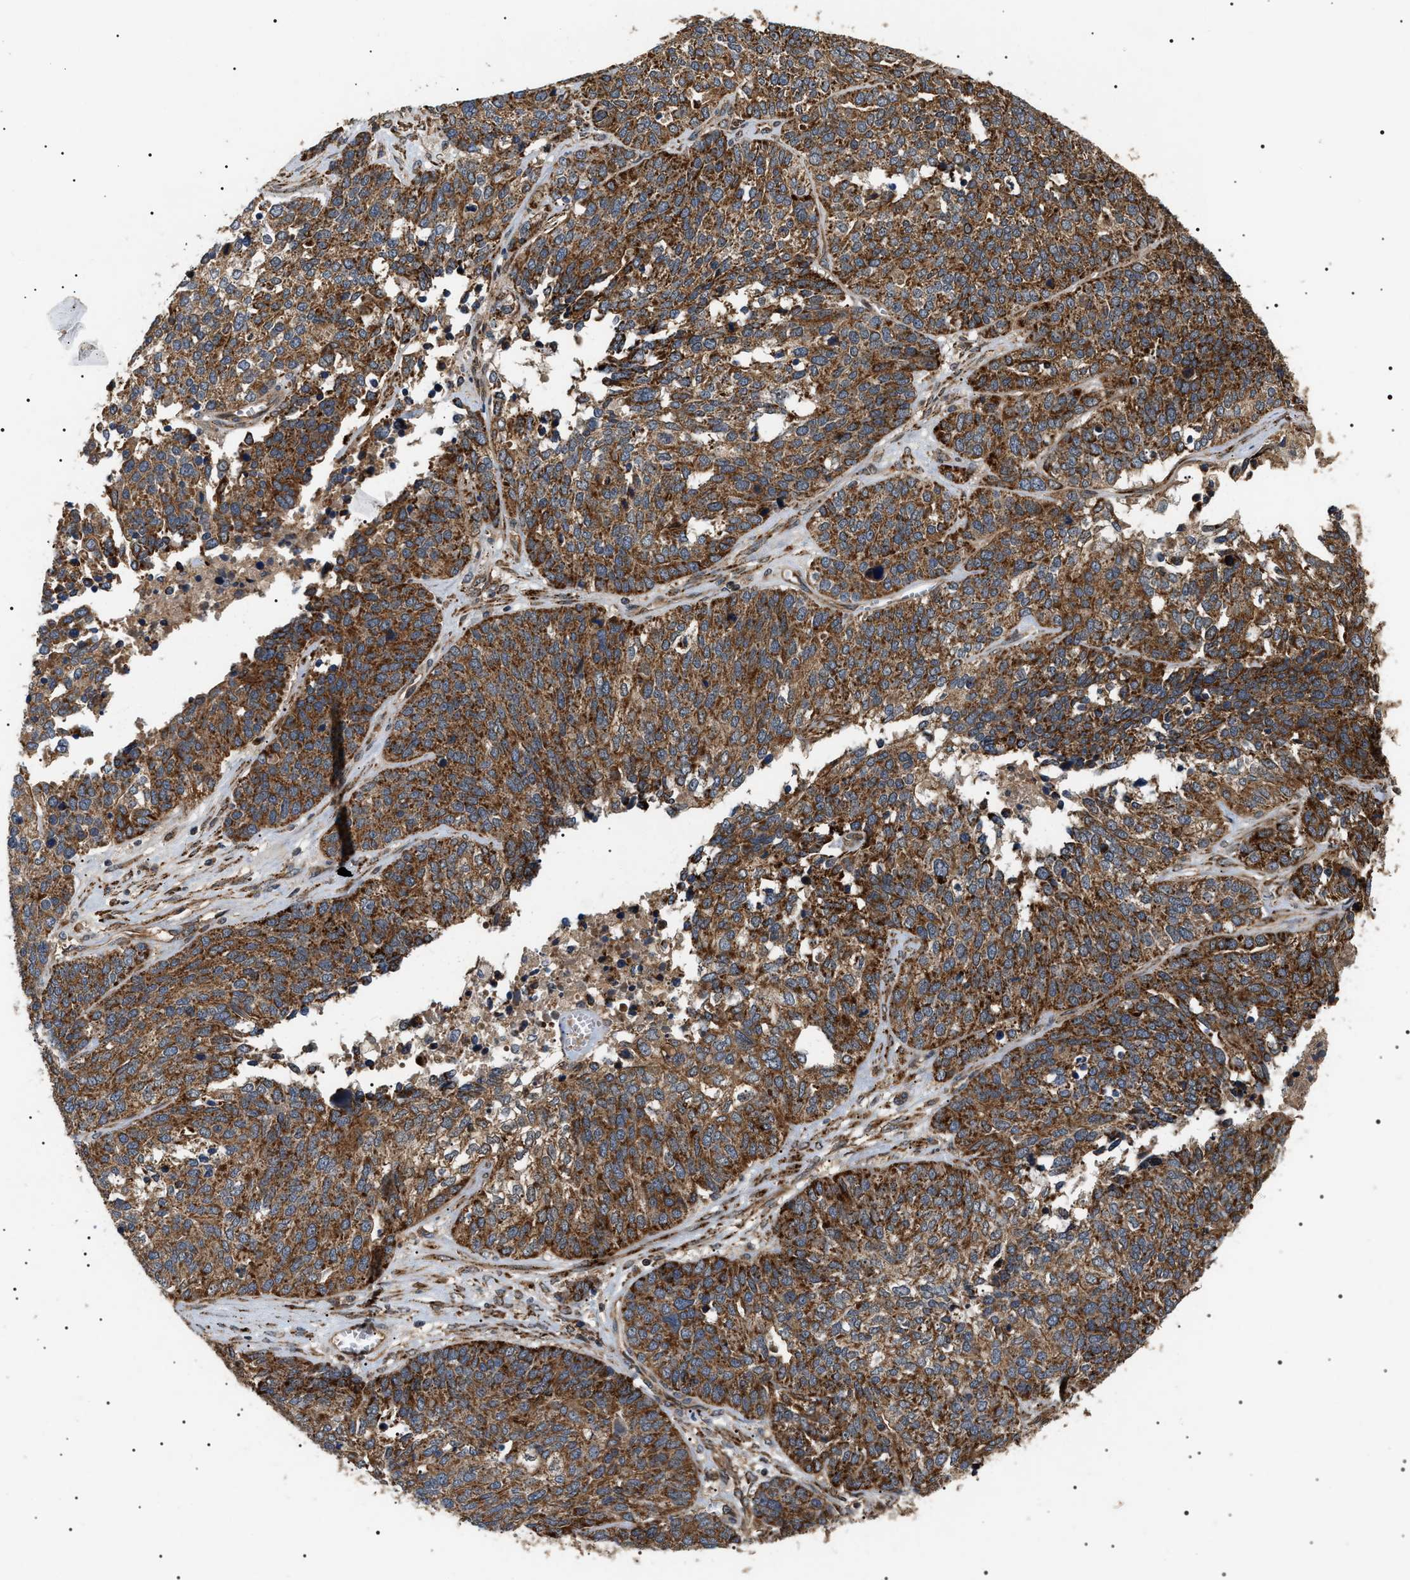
{"staining": {"intensity": "strong", "quantity": ">75%", "location": "cytoplasmic/membranous"}, "tissue": "ovarian cancer", "cell_type": "Tumor cells", "image_type": "cancer", "snomed": [{"axis": "morphology", "description": "Cystadenocarcinoma, serous, NOS"}, {"axis": "topography", "description": "Ovary"}], "caption": "Strong cytoplasmic/membranous protein positivity is seen in about >75% of tumor cells in ovarian cancer (serous cystadenocarcinoma).", "gene": "ZBTB26", "patient": {"sex": "female", "age": 44}}